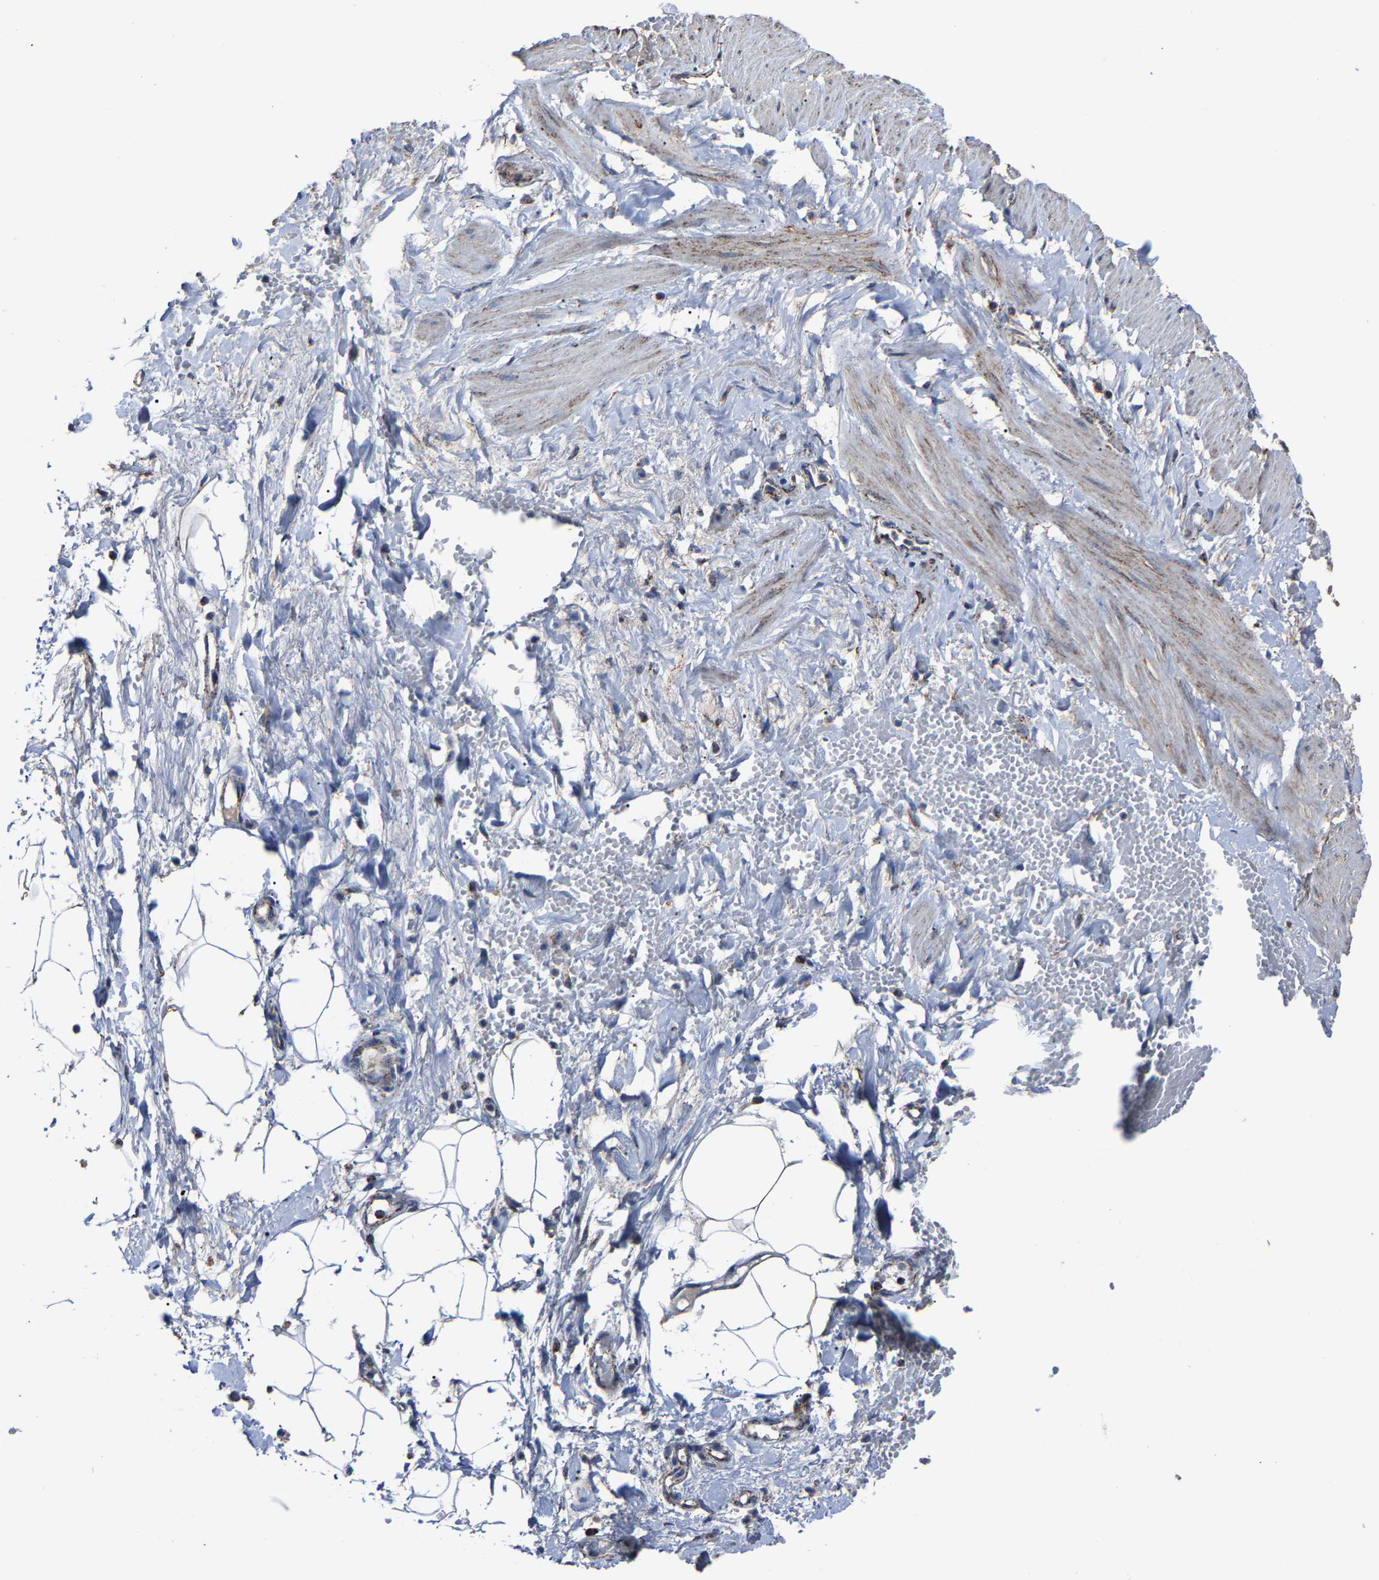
{"staining": {"intensity": "moderate", "quantity": "25%-75%", "location": "cytoplasmic/membranous"}, "tissue": "adipose tissue", "cell_type": "Adipocytes", "image_type": "normal", "snomed": [{"axis": "morphology", "description": "Normal tissue, NOS"}, {"axis": "topography", "description": "Soft tissue"}], "caption": "The photomicrograph shows staining of normal adipose tissue, revealing moderate cytoplasmic/membranous protein positivity (brown color) within adipocytes.", "gene": "NDUFV3", "patient": {"sex": "male", "age": 72}}